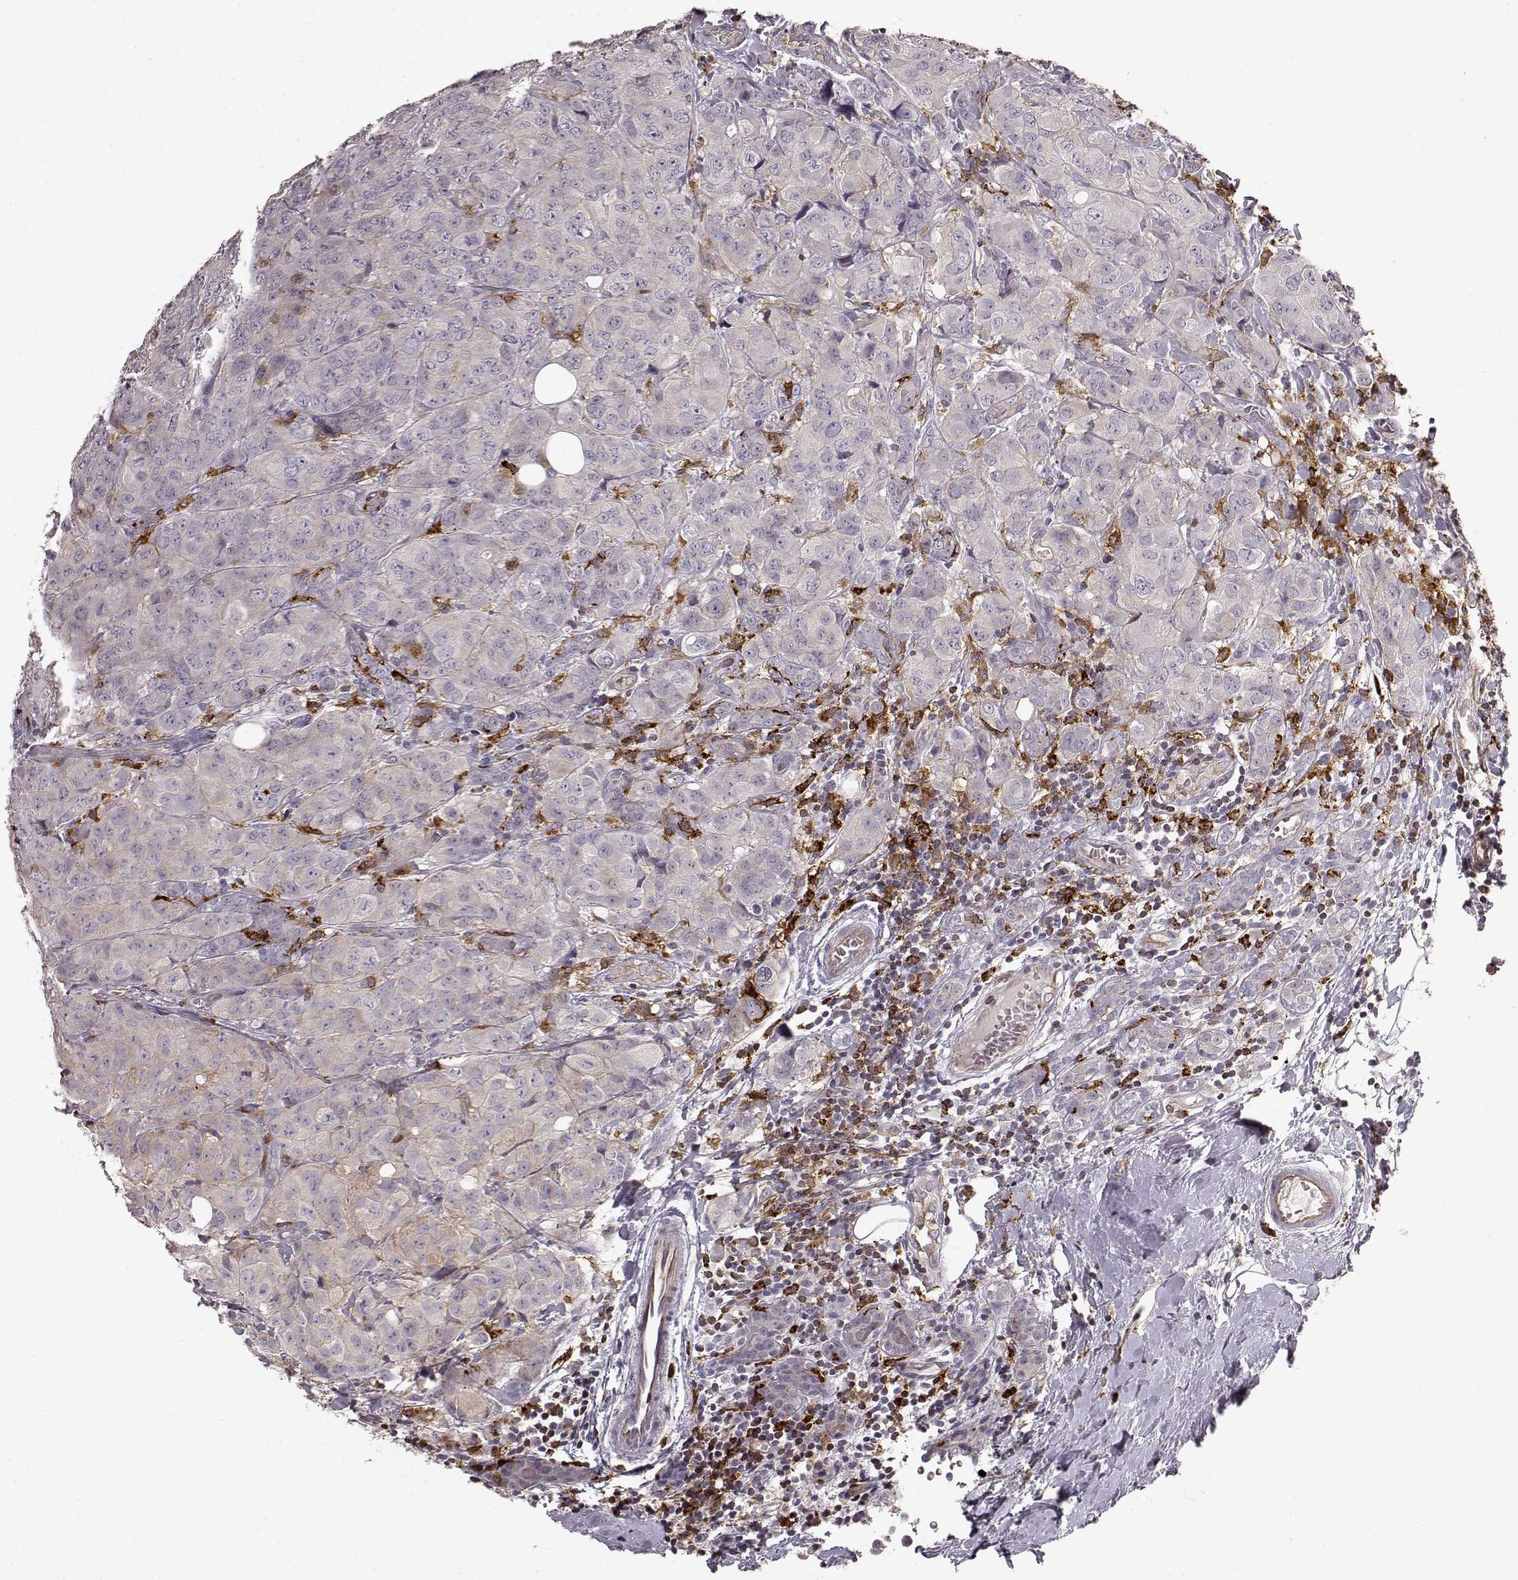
{"staining": {"intensity": "negative", "quantity": "none", "location": "none"}, "tissue": "breast cancer", "cell_type": "Tumor cells", "image_type": "cancer", "snomed": [{"axis": "morphology", "description": "Duct carcinoma"}, {"axis": "topography", "description": "Breast"}], "caption": "Protein analysis of intraductal carcinoma (breast) demonstrates no significant staining in tumor cells.", "gene": "CCNF", "patient": {"sex": "female", "age": 43}}